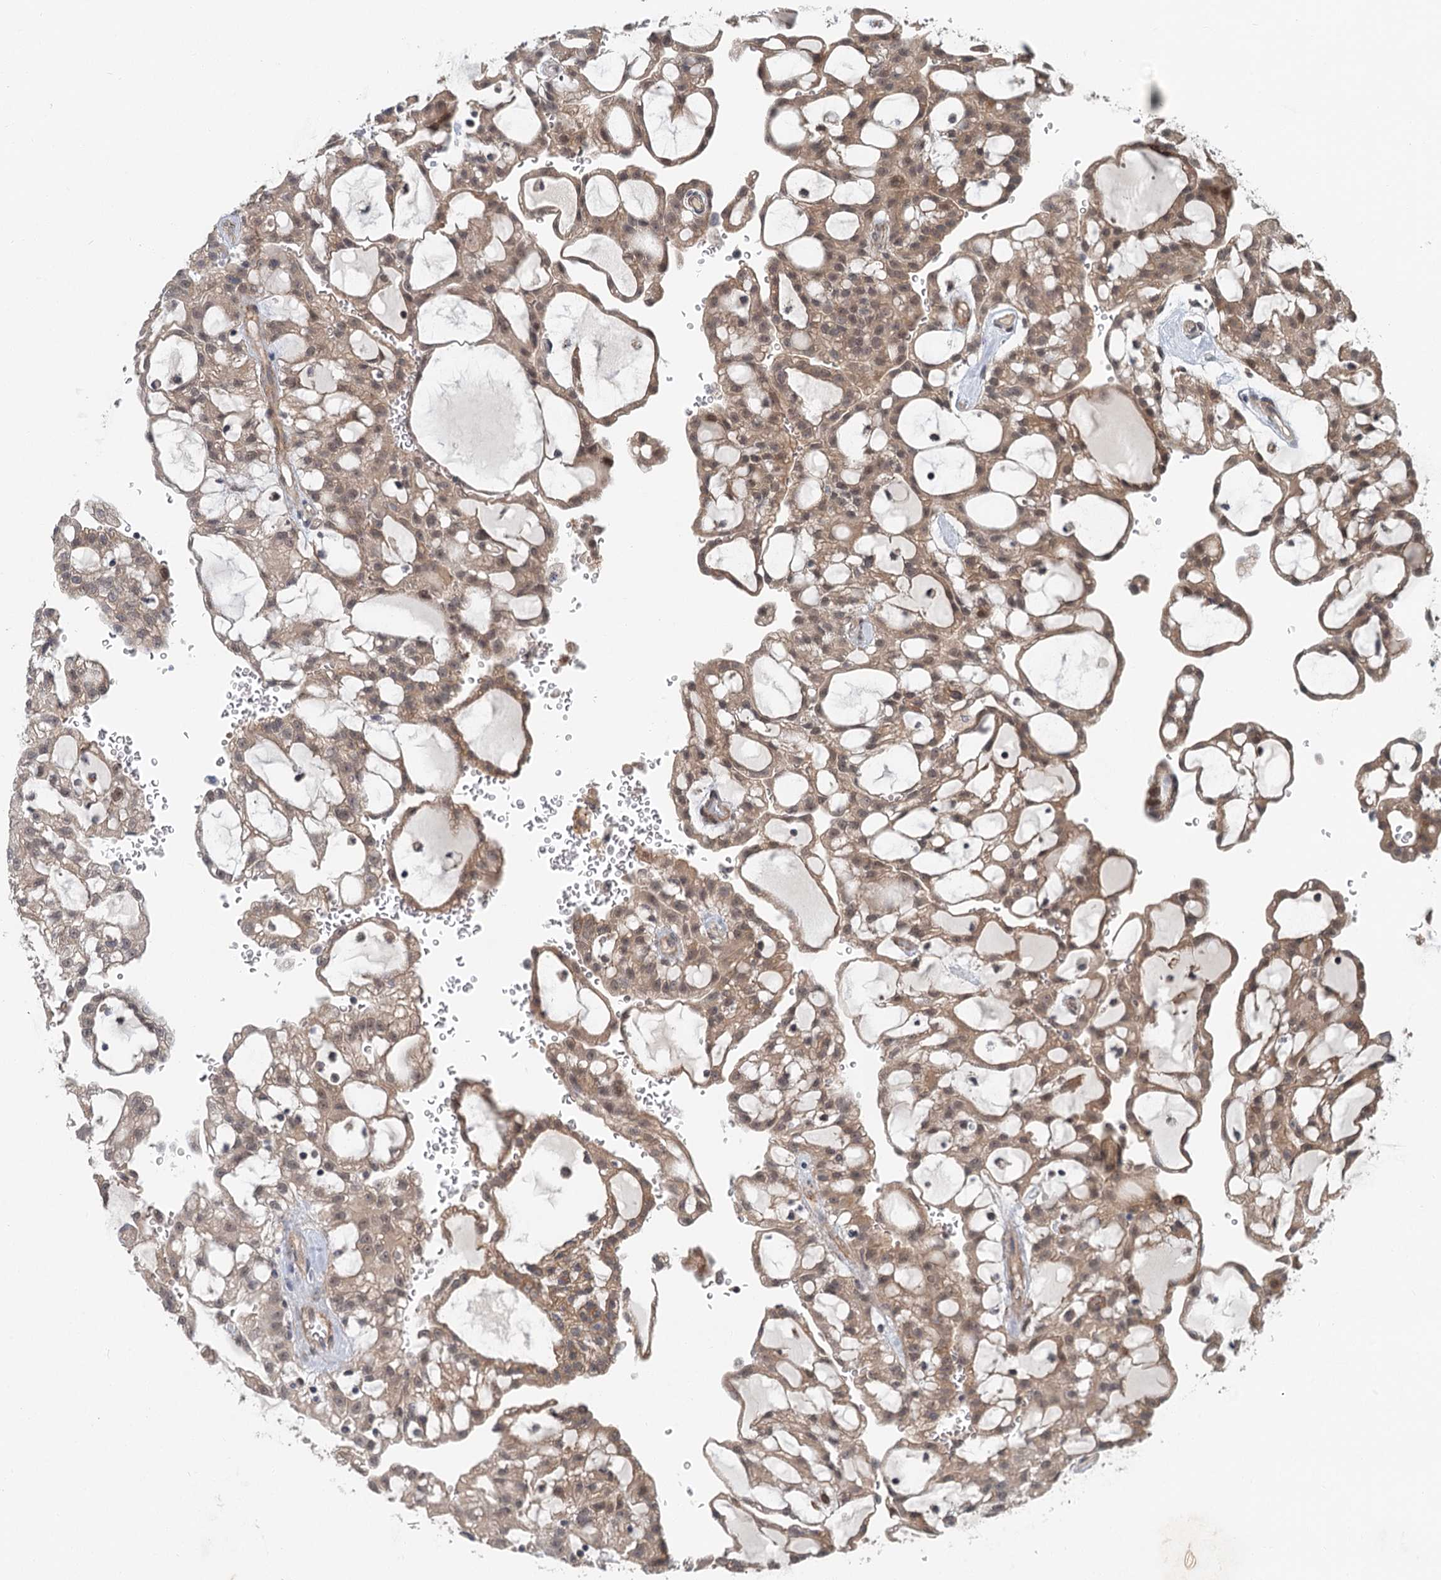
{"staining": {"intensity": "moderate", "quantity": ">75%", "location": "cytoplasmic/membranous,nuclear"}, "tissue": "renal cancer", "cell_type": "Tumor cells", "image_type": "cancer", "snomed": [{"axis": "morphology", "description": "Adenocarcinoma, NOS"}, {"axis": "topography", "description": "Kidney"}], "caption": "Renal cancer (adenocarcinoma) tissue exhibits moderate cytoplasmic/membranous and nuclear positivity in about >75% of tumor cells, visualized by immunohistochemistry. (DAB IHC with brightfield microscopy, high magnification).", "gene": "TAS2R42", "patient": {"sex": "male", "age": 63}}